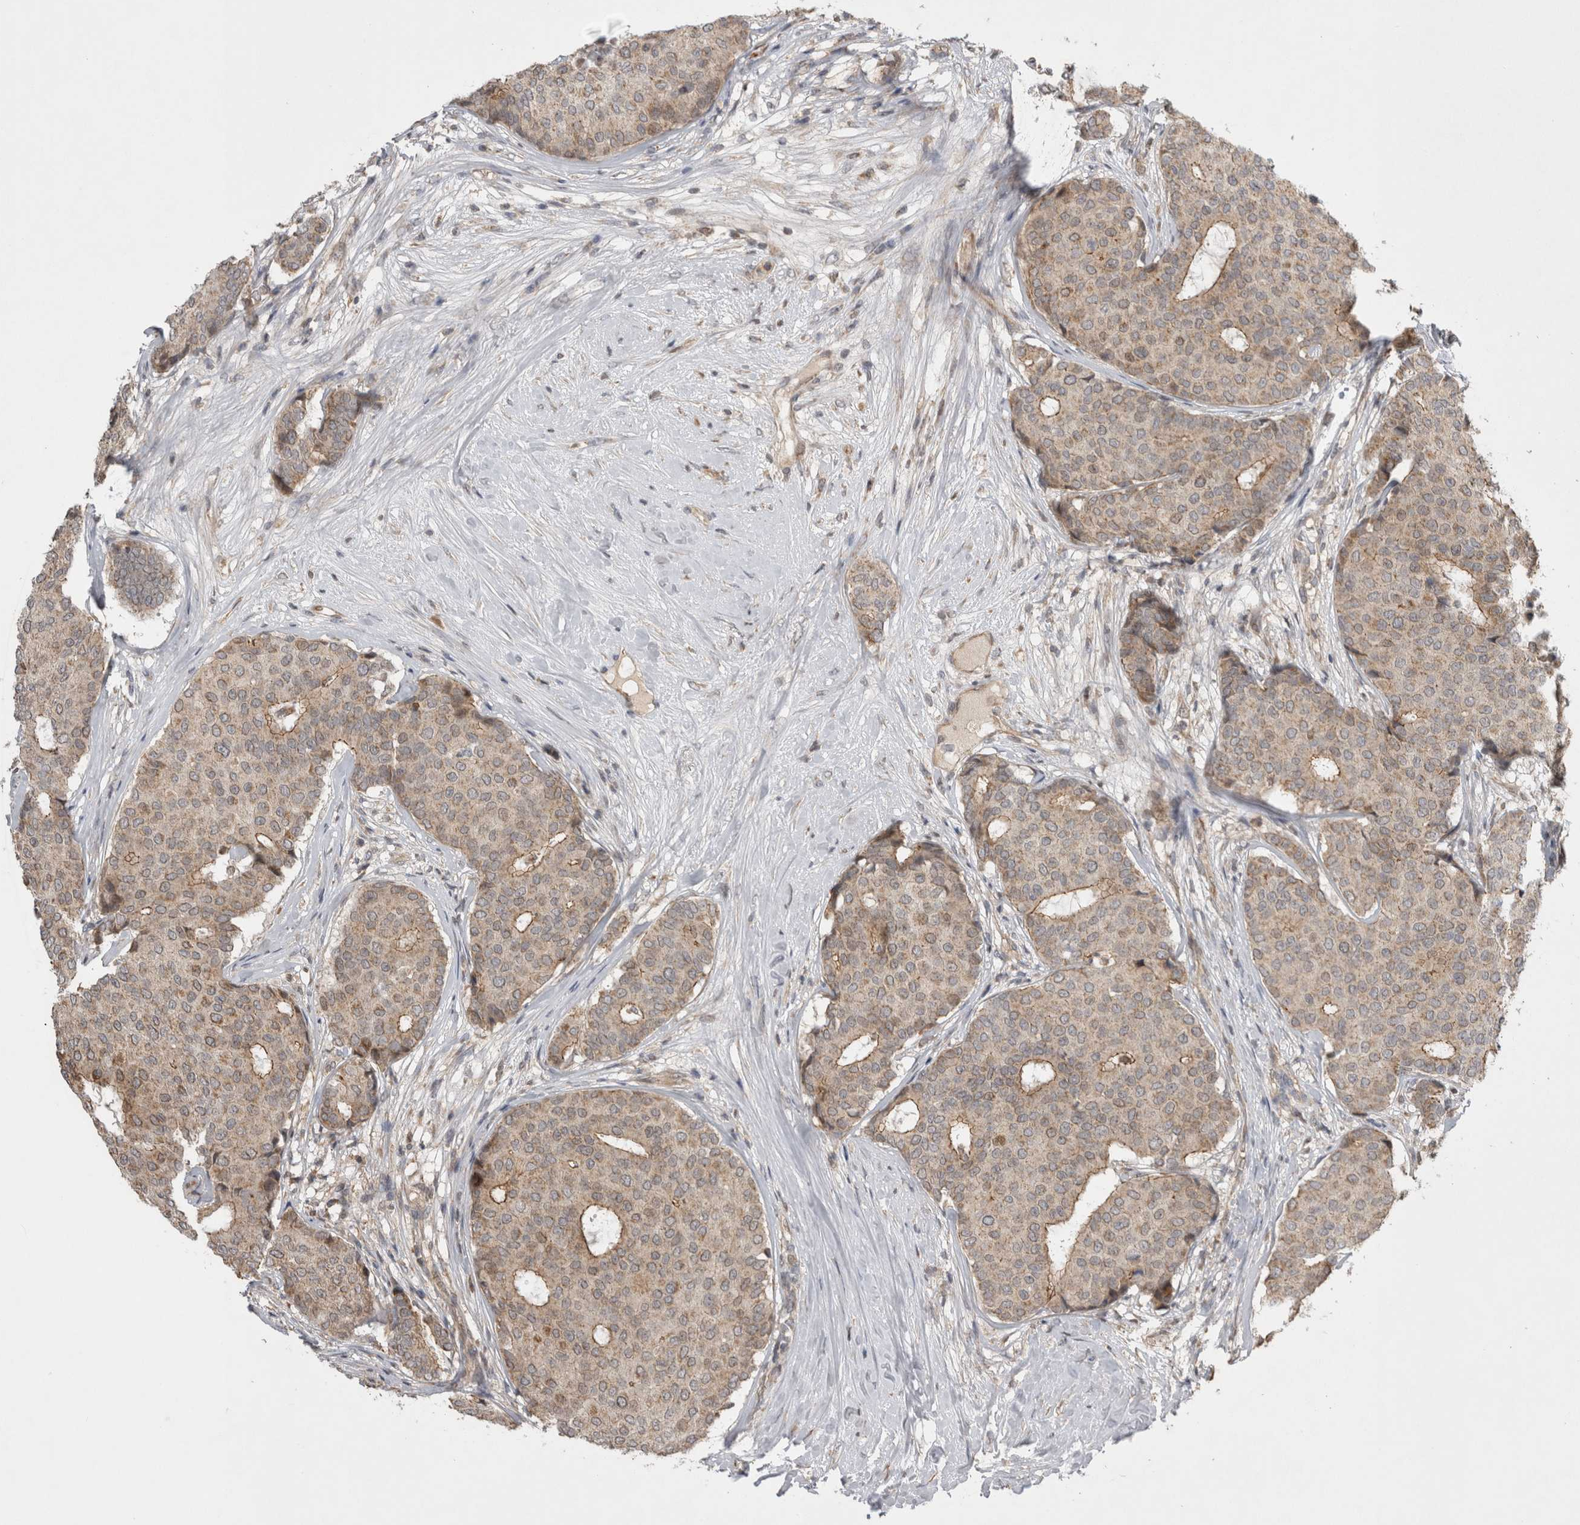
{"staining": {"intensity": "weak", "quantity": ">75%", "location": "cytoplasmic/membranous"}, "tissue": "breast cancer", "cell_type": "Tumor cells", "image_type": "cancer", "snomed": [{"axis": "morphology", "description": "Duct carcinoma"}, {"axis": "topography", "description": "Breast"}], "caption": "Breast infiltrating ductal carcinoma stained with a brown dye shows weak cytoplasmic/membranous positive staining in about >75% of tumor cells.", "gene": "KCNIP1", "patient": {"sex": "female", "age": 75}}